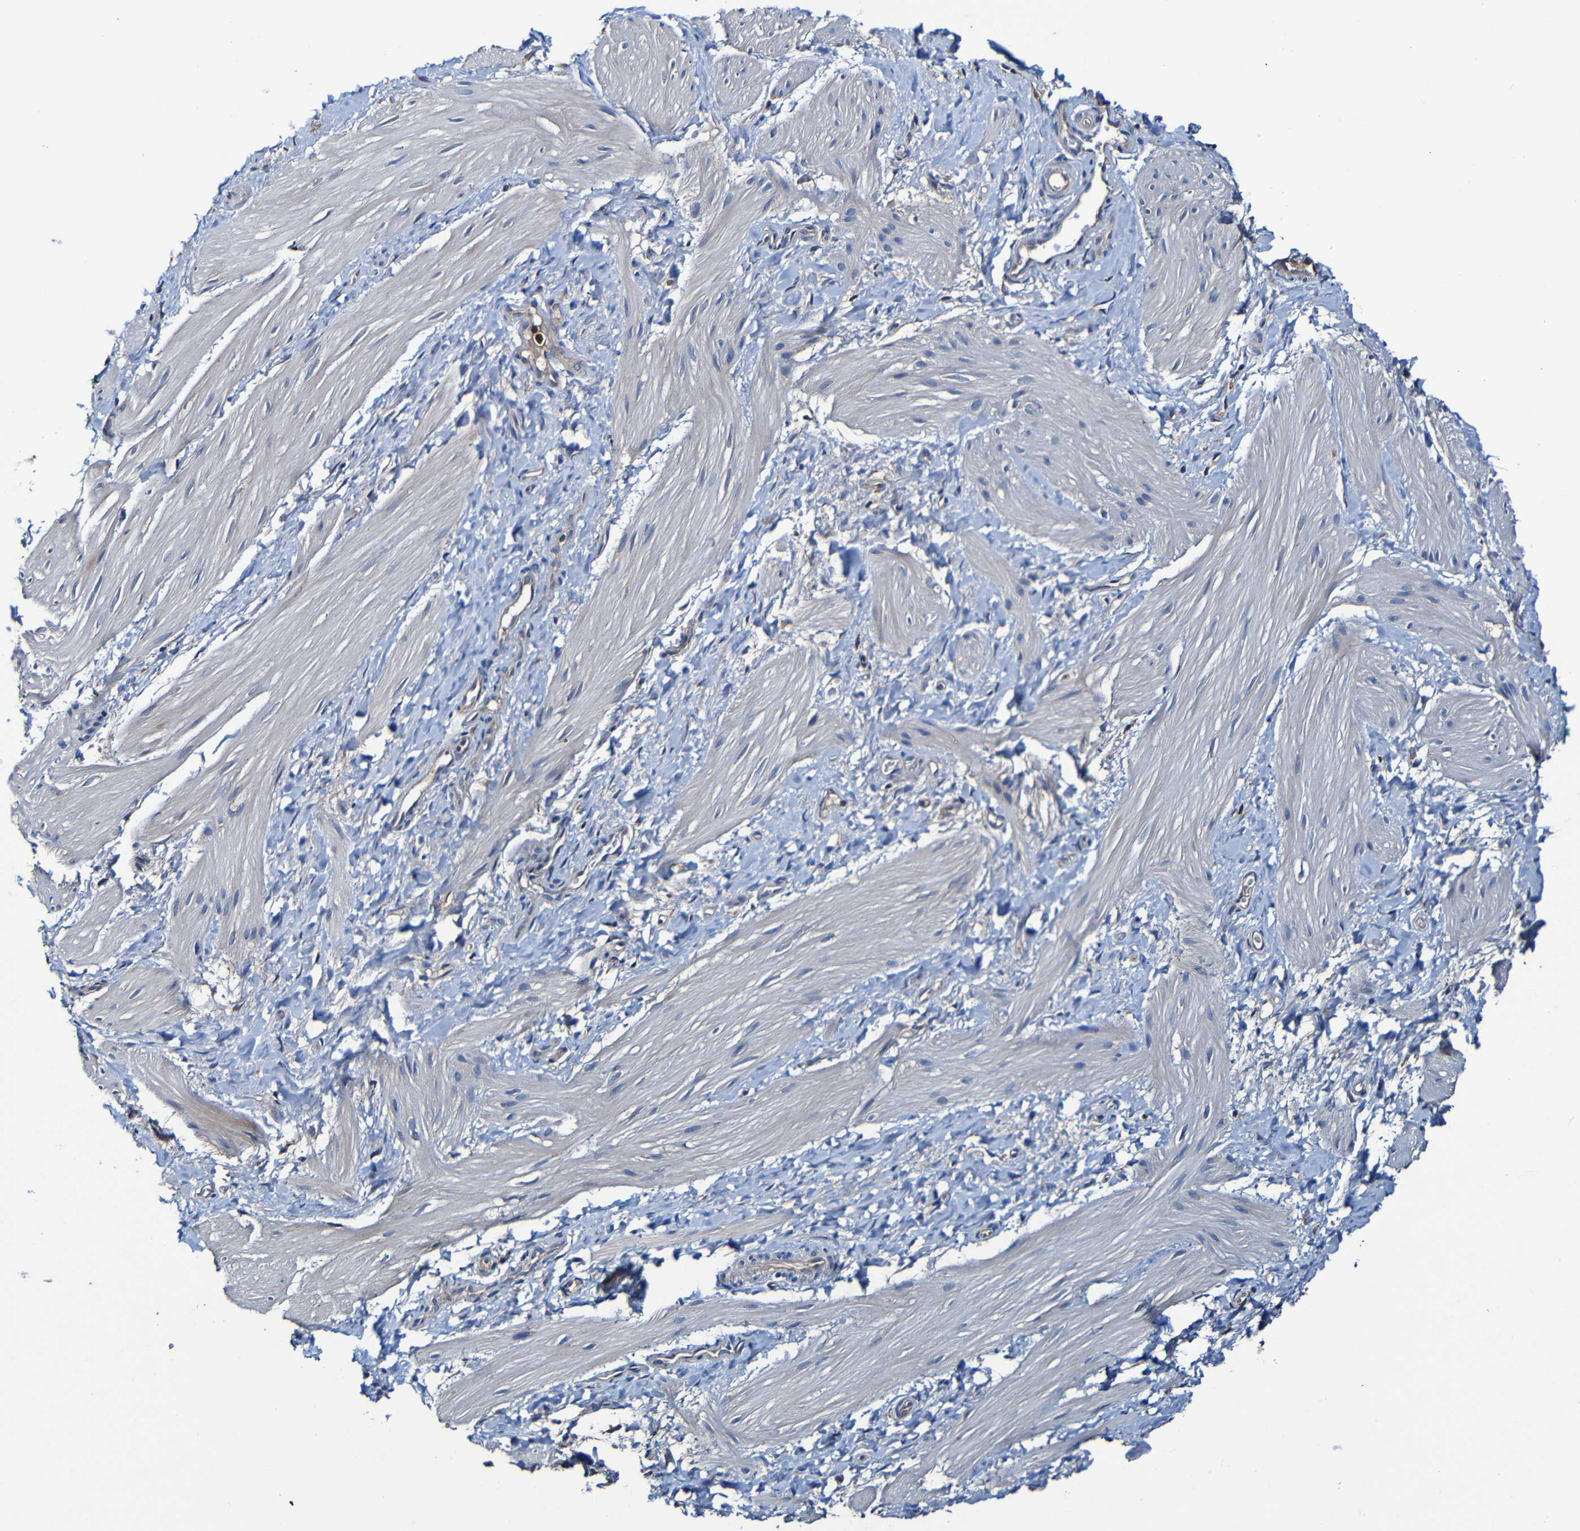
{"staining": {"intensity": "weak", "quantity": "25%-75%", "location": "cytoplasmic/membranous"}, "tissue": "smooth muscle", "cell_type": "Smooth muscle cells", "image_type": "normal", "snomed": [{"axis": "morphology", "description": "Normal tissue, NOS"}, {"axis": "topography", "description": "Smooth muscle"}], "caption": "Immunohistochemical staining of normal smooth muscle displays low levels of weak cytoplasmic/membranous positivity in approximately 25%-75% of smooth muscle cells.", "gene": "ADAM15", "patient": {"sex": "male", "age": 16}}